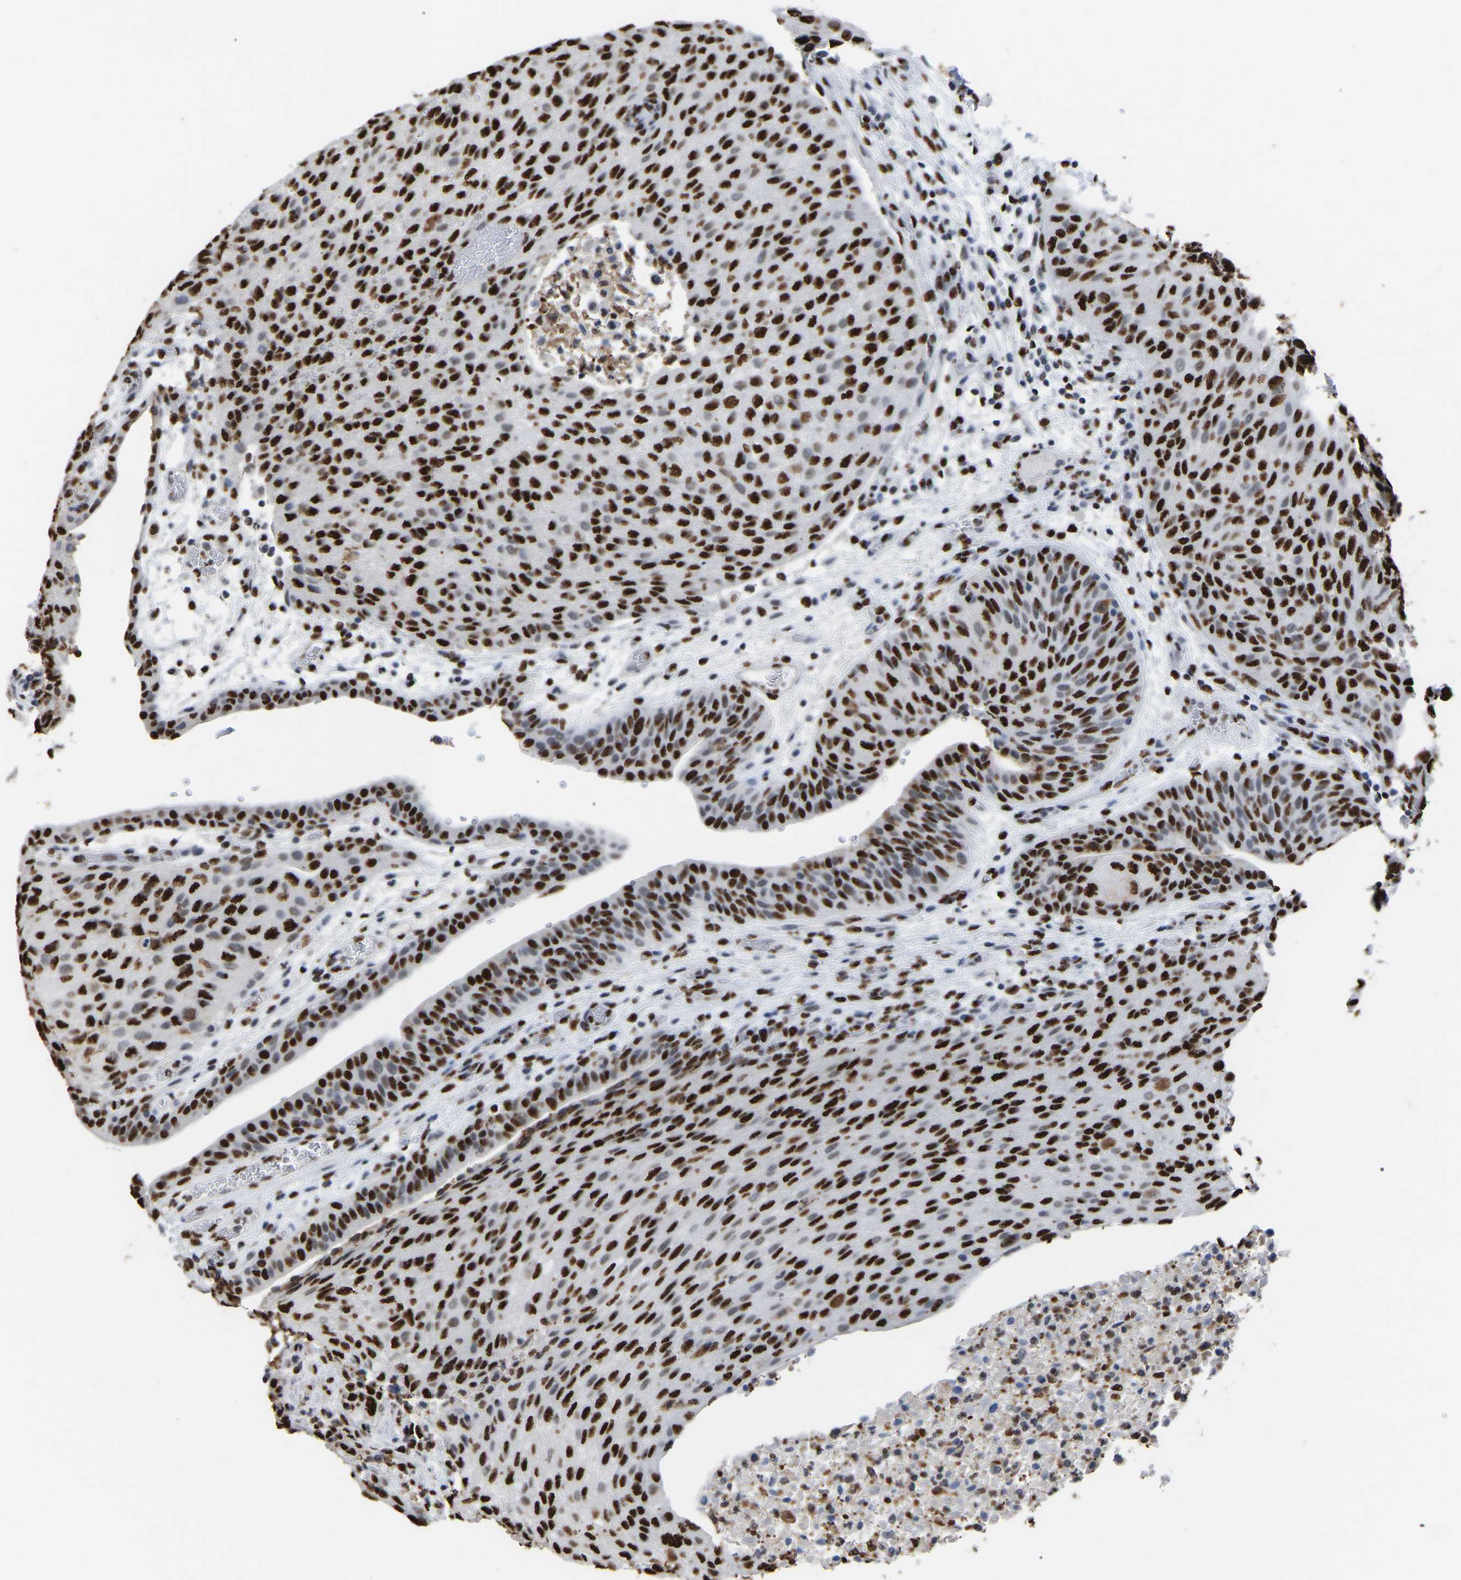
{"staining": {"intensity": "strong", "quantity": ">75%", "location": "nuclear"}, "tissue": "urothelial cancer", "cell_type": "Tumor cells", "image_type": "cancer", "snomed": [{"axis": "morphology", "description": "Urothelial carcinoma, Low grade"}, {"axis": "morphology", "description": "Urothelial carcinoma, High grade"}, {"axis": "topography", "description": "Urinary bladder"}], "caption": "Immunohistochemical staining of human urothelial carcinoma (high-grade) demonstrates high levels of strong nuclear staining in about >75% of tumor cells. Nuclei are stained in blue.", "gene": "RBL2", "patient": {"sex": "male", "age": 35}}